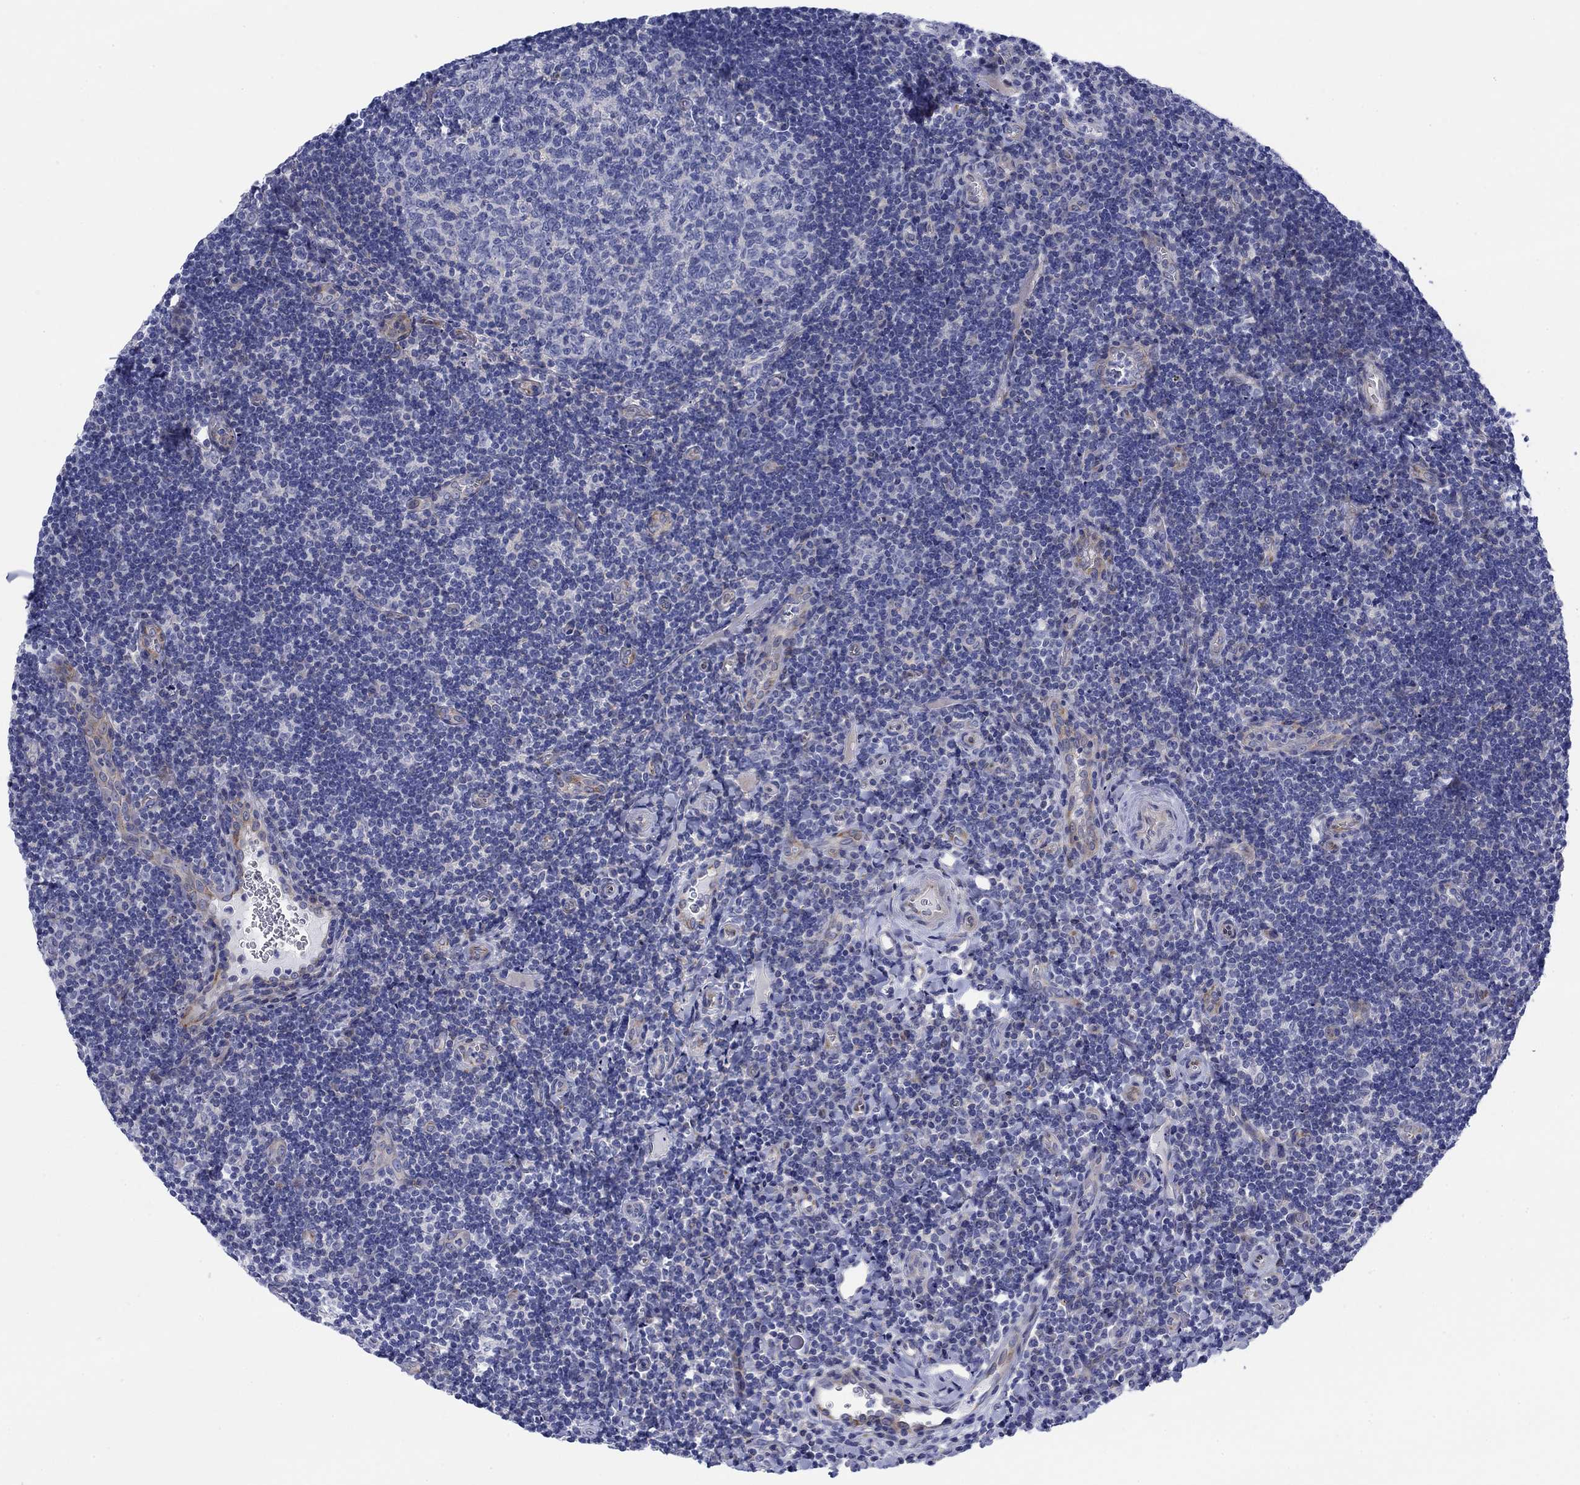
{"staining": {"intensity": "negative", "quantity": "none", "location": "none"}, "tissue": "tonsil", "cell_type": "Germinal center cells", "image_type": "normal", "snomed": [{"axis": "morphology", "description": "Normal tissue, NOS"}, {"axis": "morphology", "description": "Inflammation, NOS"}, {"axis": "topography", "description": "Tonsil"}], "caption": "Immunohistochemistry (IHC) of benign tonsil displays no staining in germinal center cells.", "gene": "SVEP1", "patient": {"sex": "female", "age": 31}}